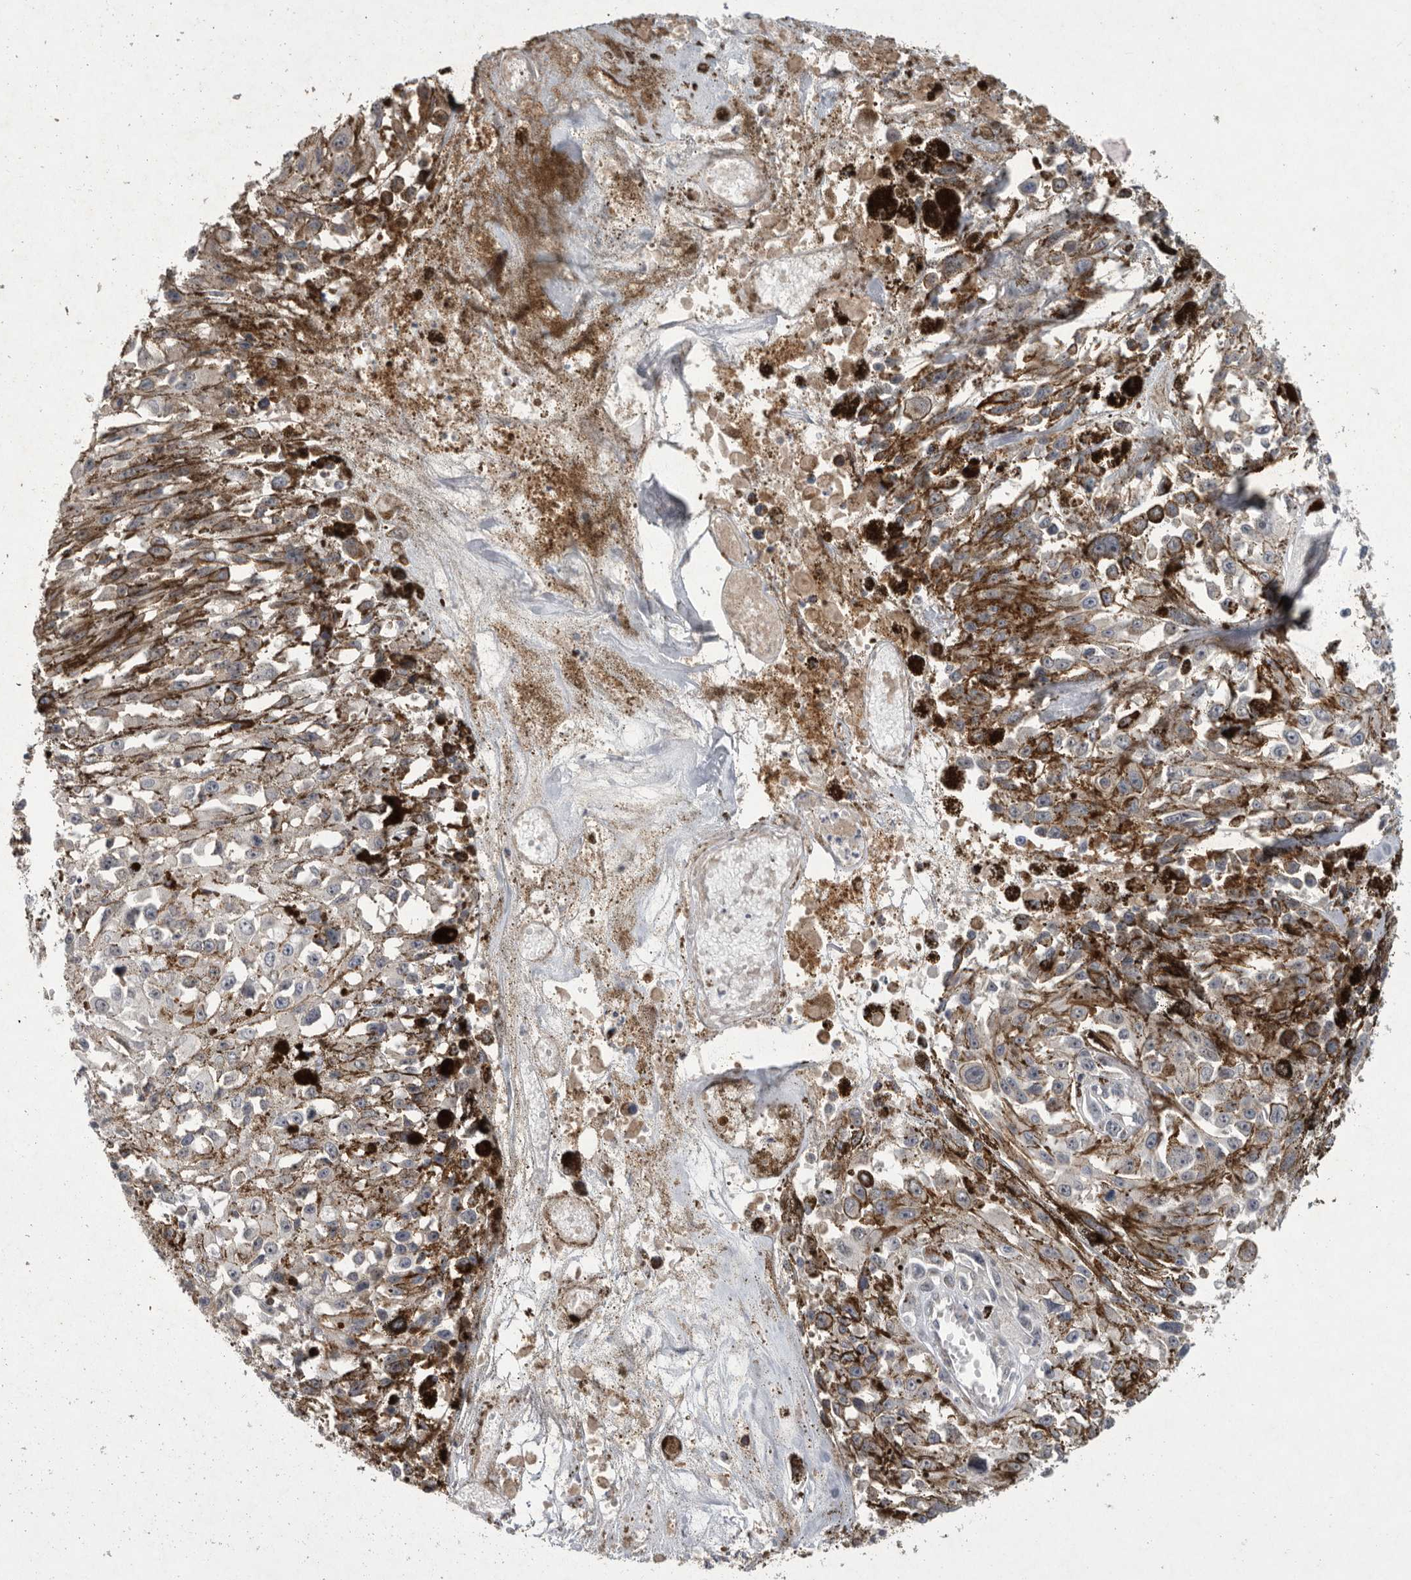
{"staining": {"intensity": "negative", "quantity": "none", "location": "none"}, "tissue": "melanoma", "cell_type": "Tumor cells", "image_type": "cancer", "snomed": [{"axis": "morphology", "description": "Malignant melanoma, Metastatic site"}, {"axis": "topography", "description": "Lymph node"}], "caption": "DAB (3,3'-diaminobenzidine) immunohistochemical staining of melanoma shows no significant positivity in tumor cells. The staining is performed using DAB (3,3'-diaminobenzidine) brown chromogen with nuclei counter-stained in using hematoxylin.", "gene": "MAN2A1", "patient": {"sex": "male", "age": 59}}